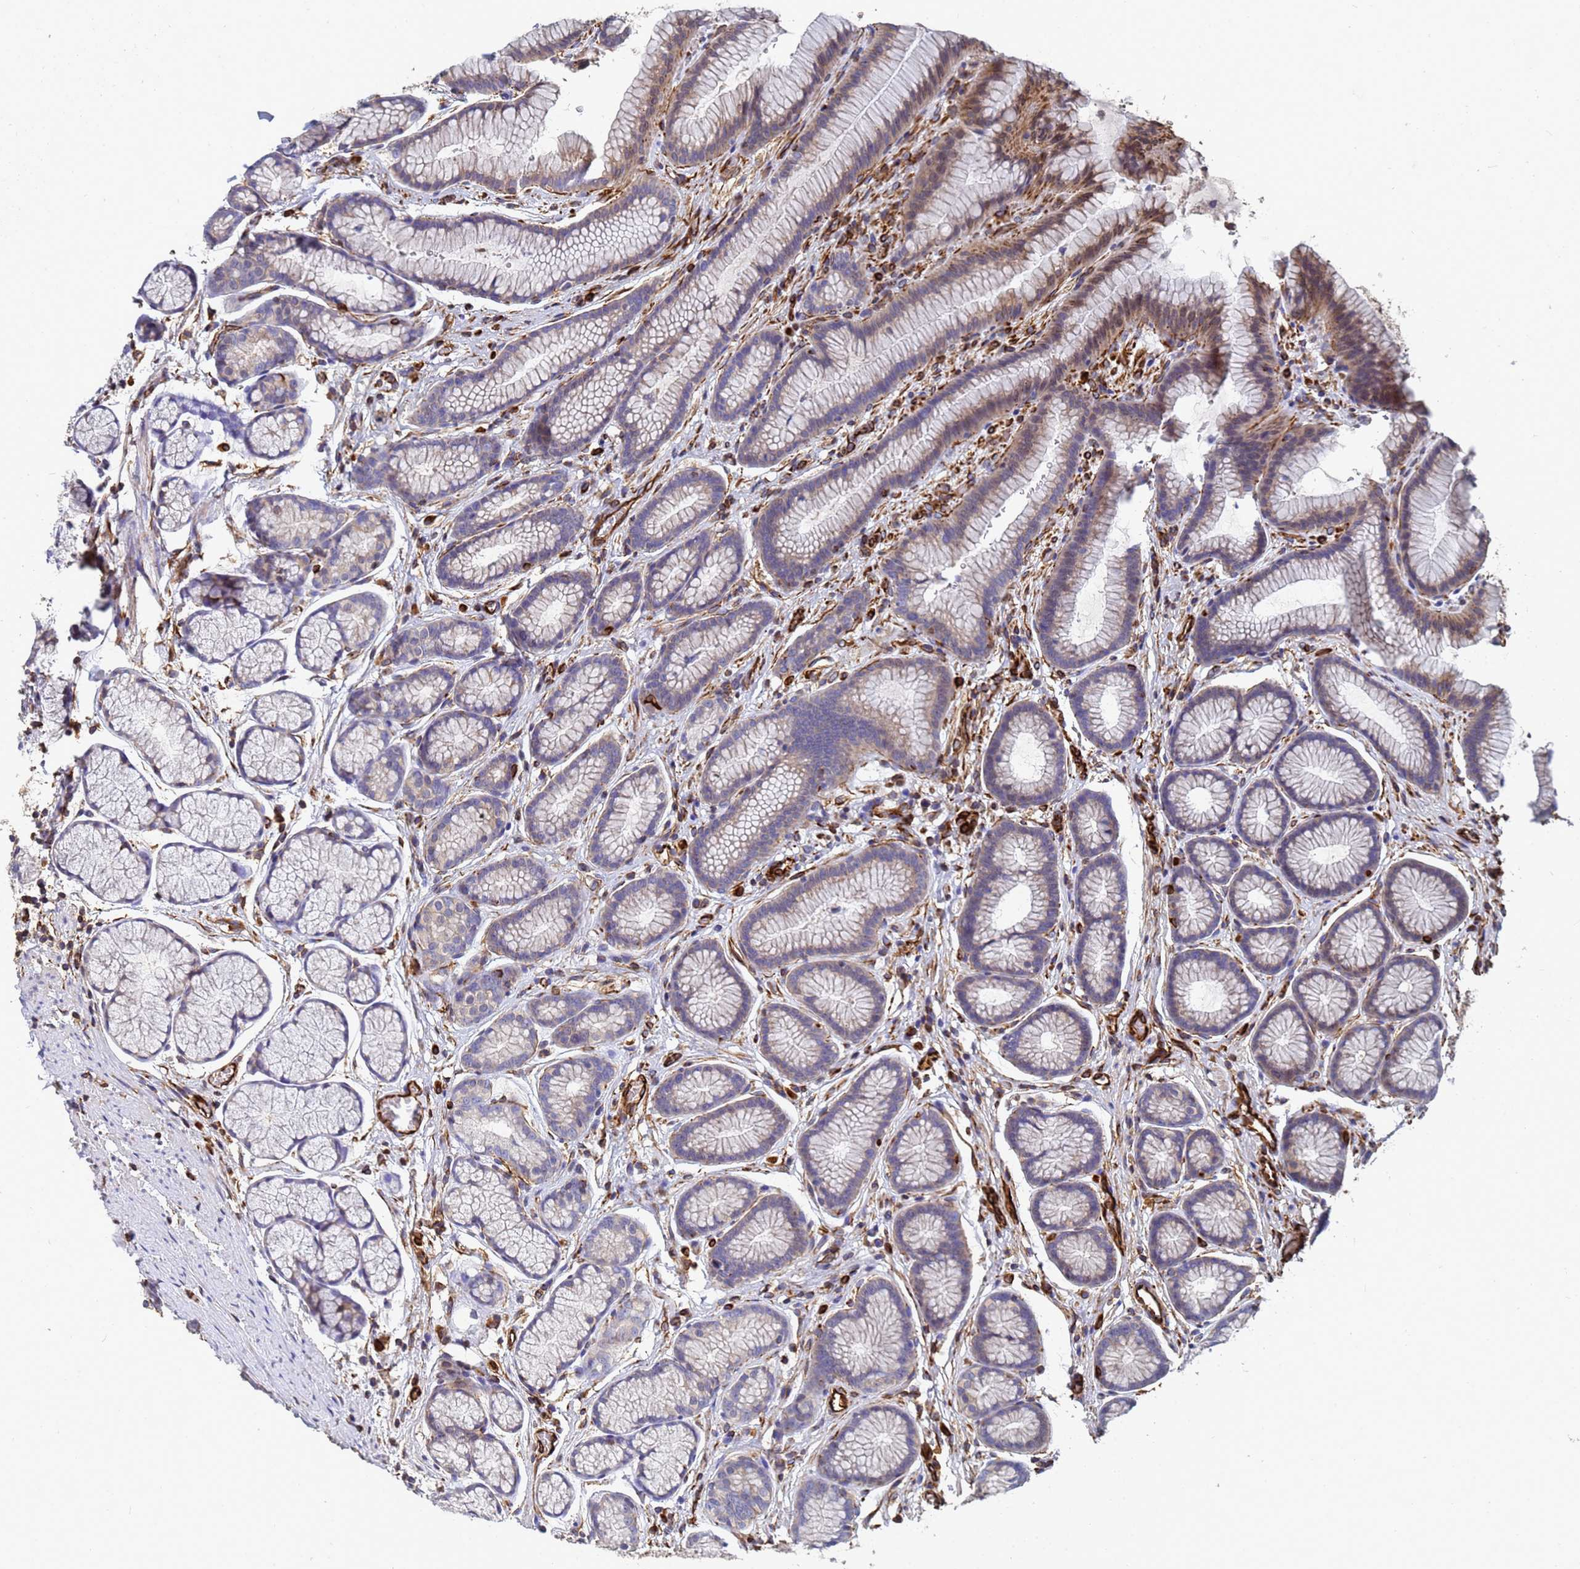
{"staining": {"intensity": "moderate", "quantity": "<25%", "location": "cytoplasmic/membranous"}, "tissue": "stomach", "cell_type": "Glandular cells", "image_type": "normal", "snomed": [{"axis": "morphology", "description": "Normal tissue, NOS"}, {"axis": "topography", "description": "Stomach"}], "caption": "A brown stain labels moderate cytoplasmic/membranous staining of a protein in glandular cells of normal stomach.", "gene": "SYT13", "patient": {"sex": "male", "age": 42}}